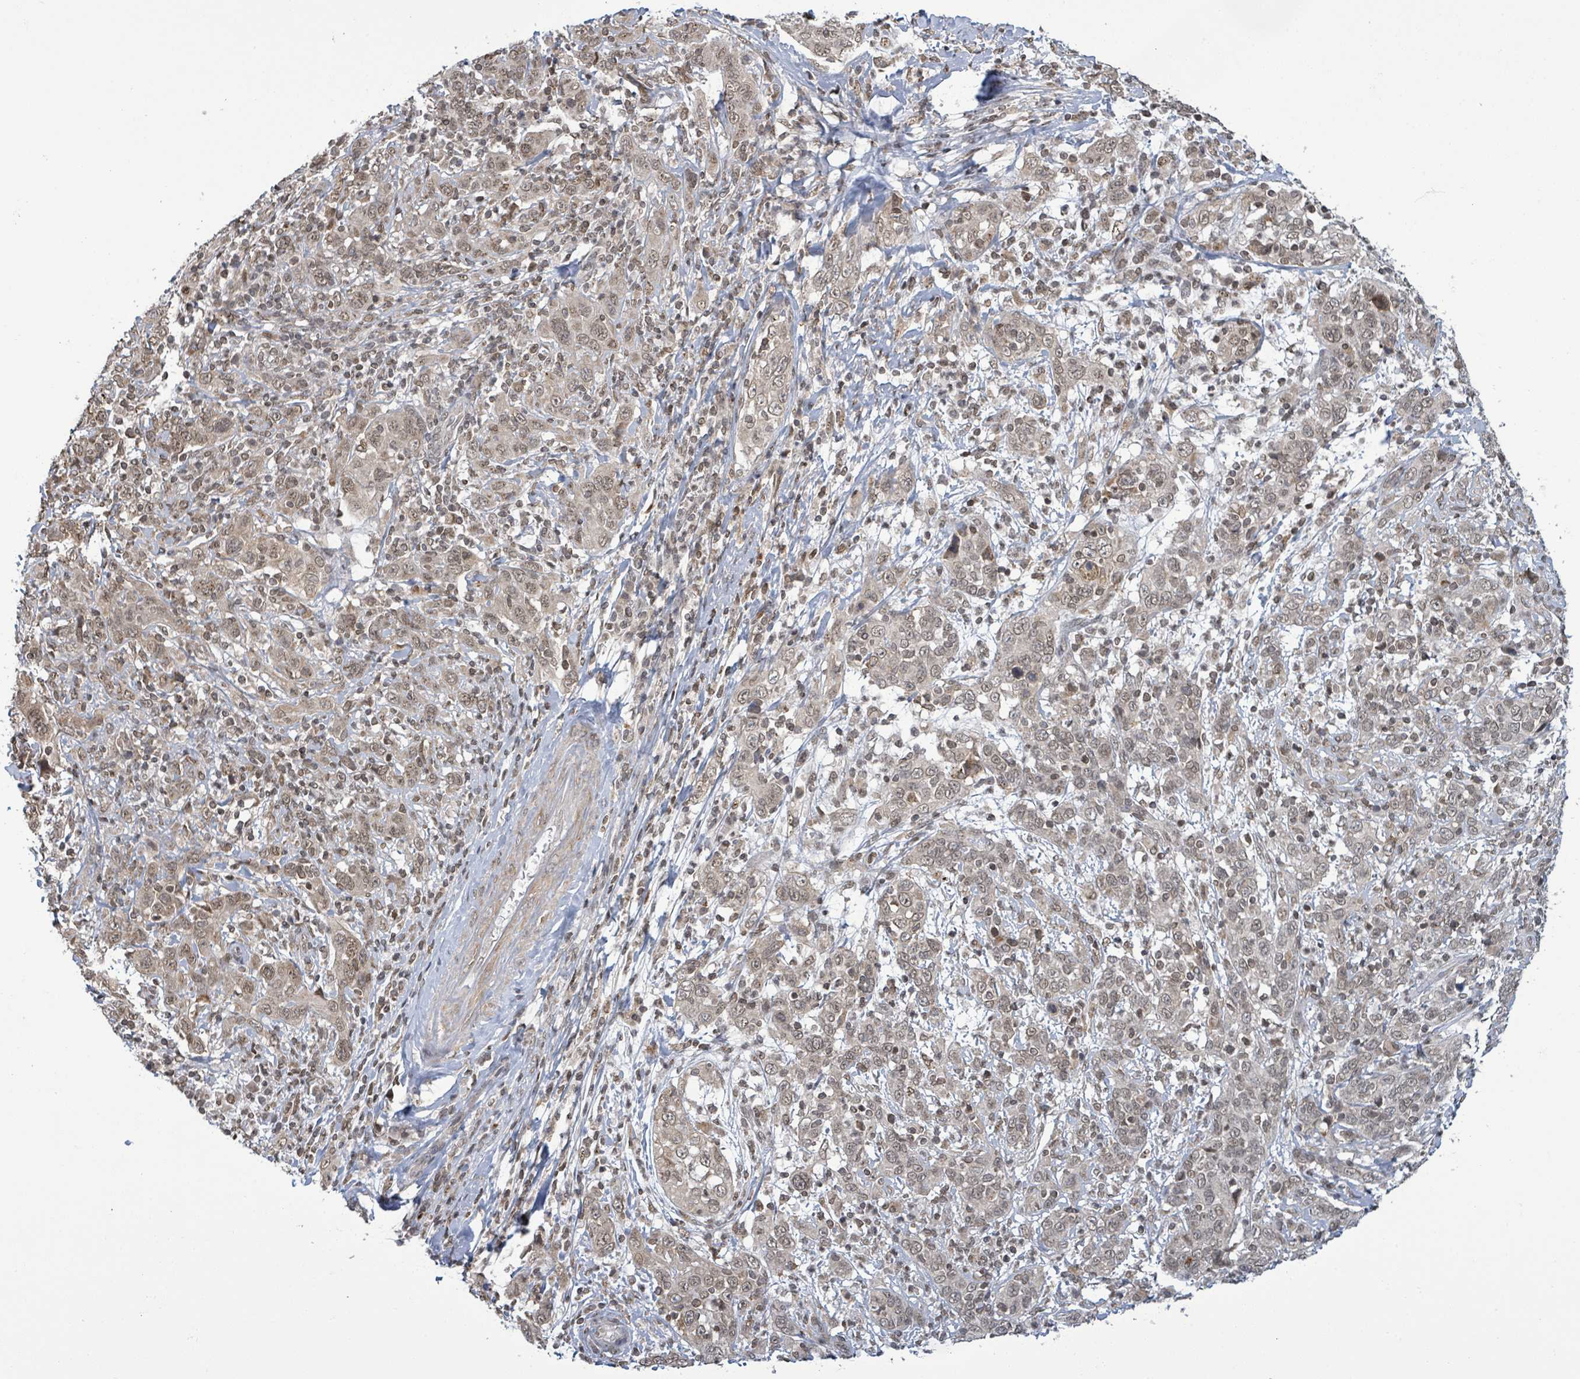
{"staining": {"intensity": "weak", "quantity": ">75%", "location": "nuclear"}, "tissue": "cervical cancer", "cell_type": "Tumor cells", "image_type": "cancer", "snomed": [{"axis": "morphology", "description": "Squamous cell carcinoma, NOS"}, {"axis": "topography", "description": "Cervix"}], "caption": "Immunohistochemistry (IHC) image of squamous cell carcinoma (cervical) stained for a protein (brown), which displays low levels of weak nuclear positivity in about >75% of tumor cells.", "gene": "SBF2", "patient": {"sex": "female", "age": 46}}